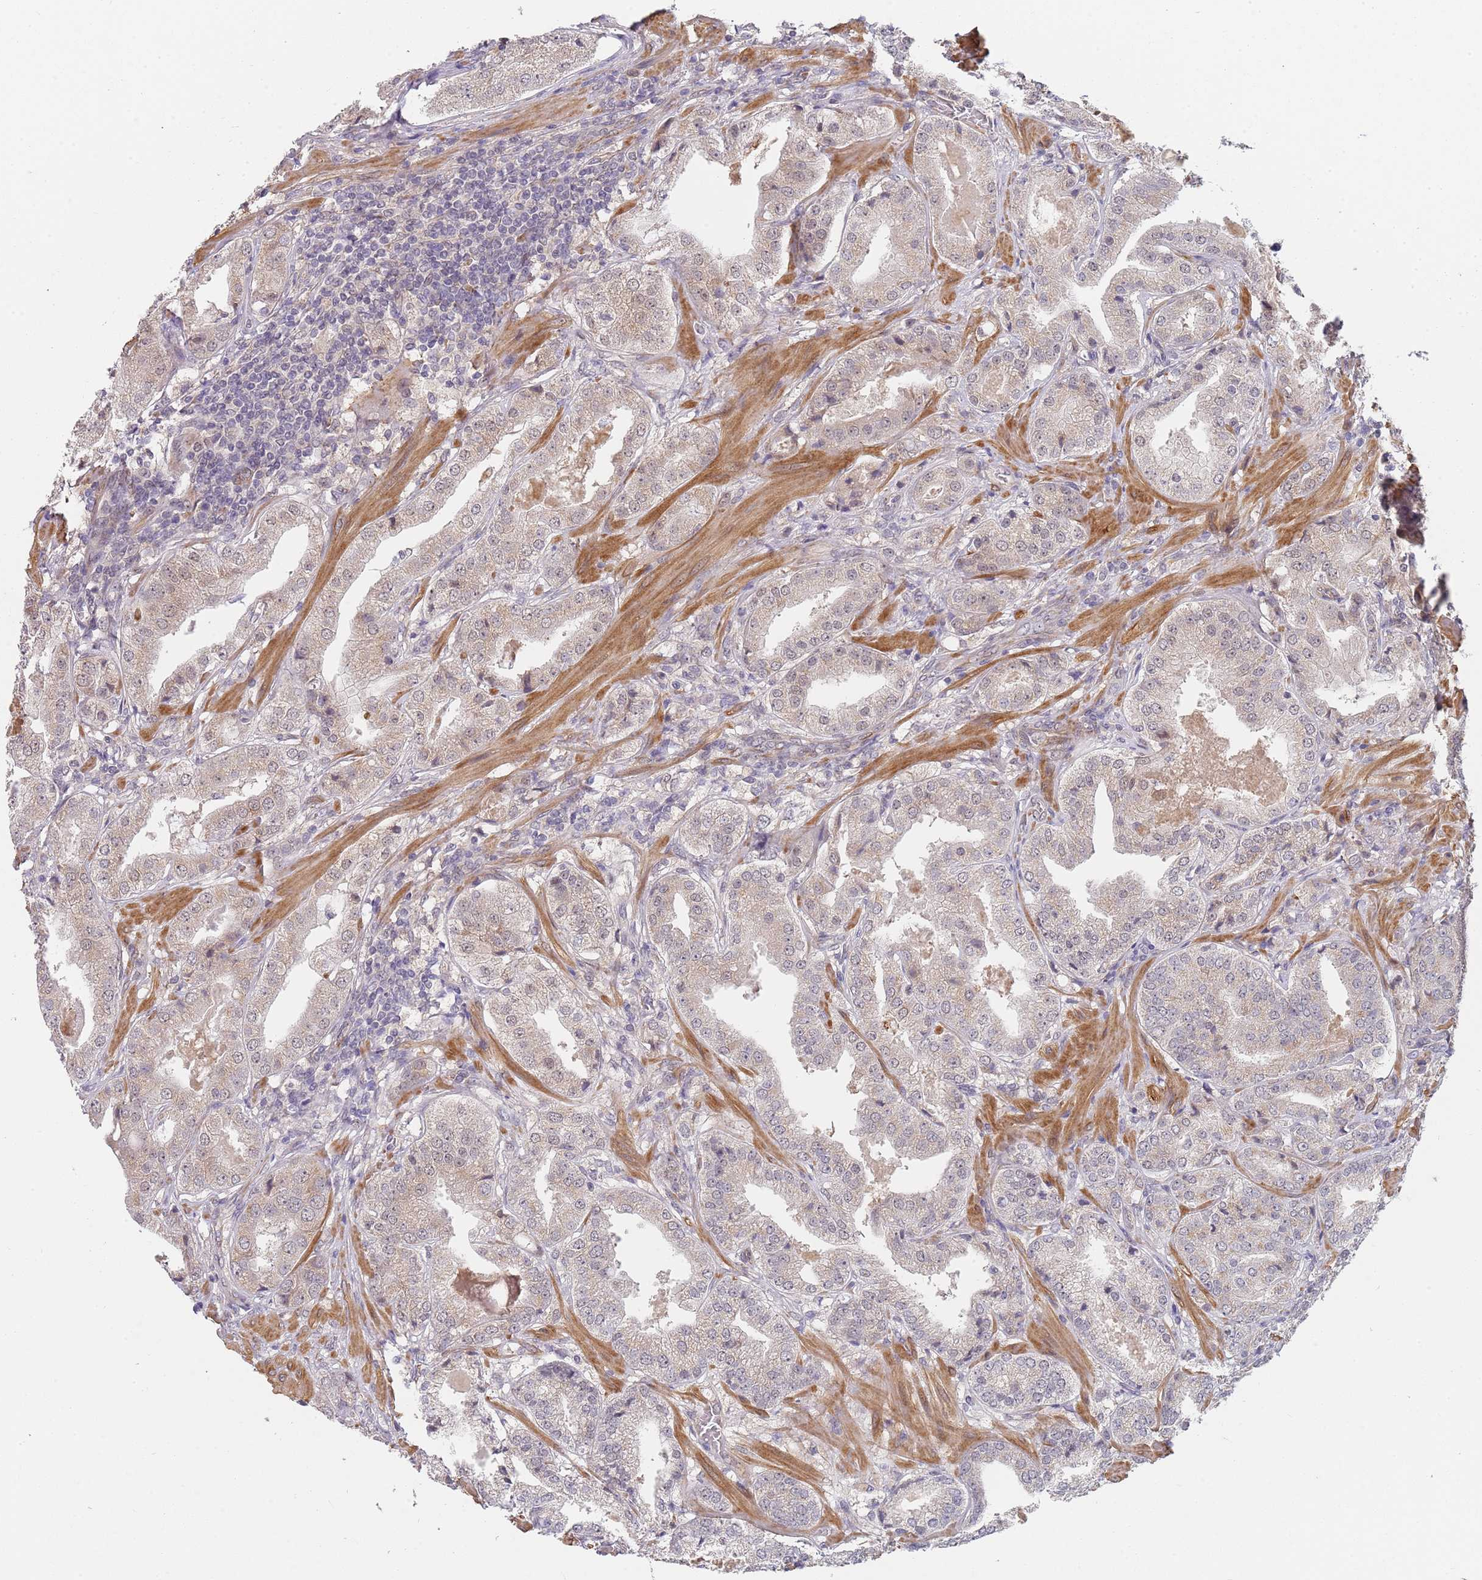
{"staining": {"intensity": "weak", "quantity": "<25%", "location": "cytoplasmic/membranous"}, "tissue": "prostate cancer", "cell_type": "Tumor cells", "image_type": "cancer", "snomed": [{"axis": "morphology", "description": "Adenocarcinoma, High grade"}, {"axis": "topography", "description": "Prostate"}], "caption": "High power microscopy micrograph of an IHC histopathology image of high-grade adenocarcinoma (prostate), revealing no significant positivity in tumor cells. The staining is performed using DAB (3,3'-diaminobenzidine) brown chromogen with nuclei counter-stained in using hematoxylin.", "gene": "B4GALT4", "patient": {"sex": "male", "age": 63}}